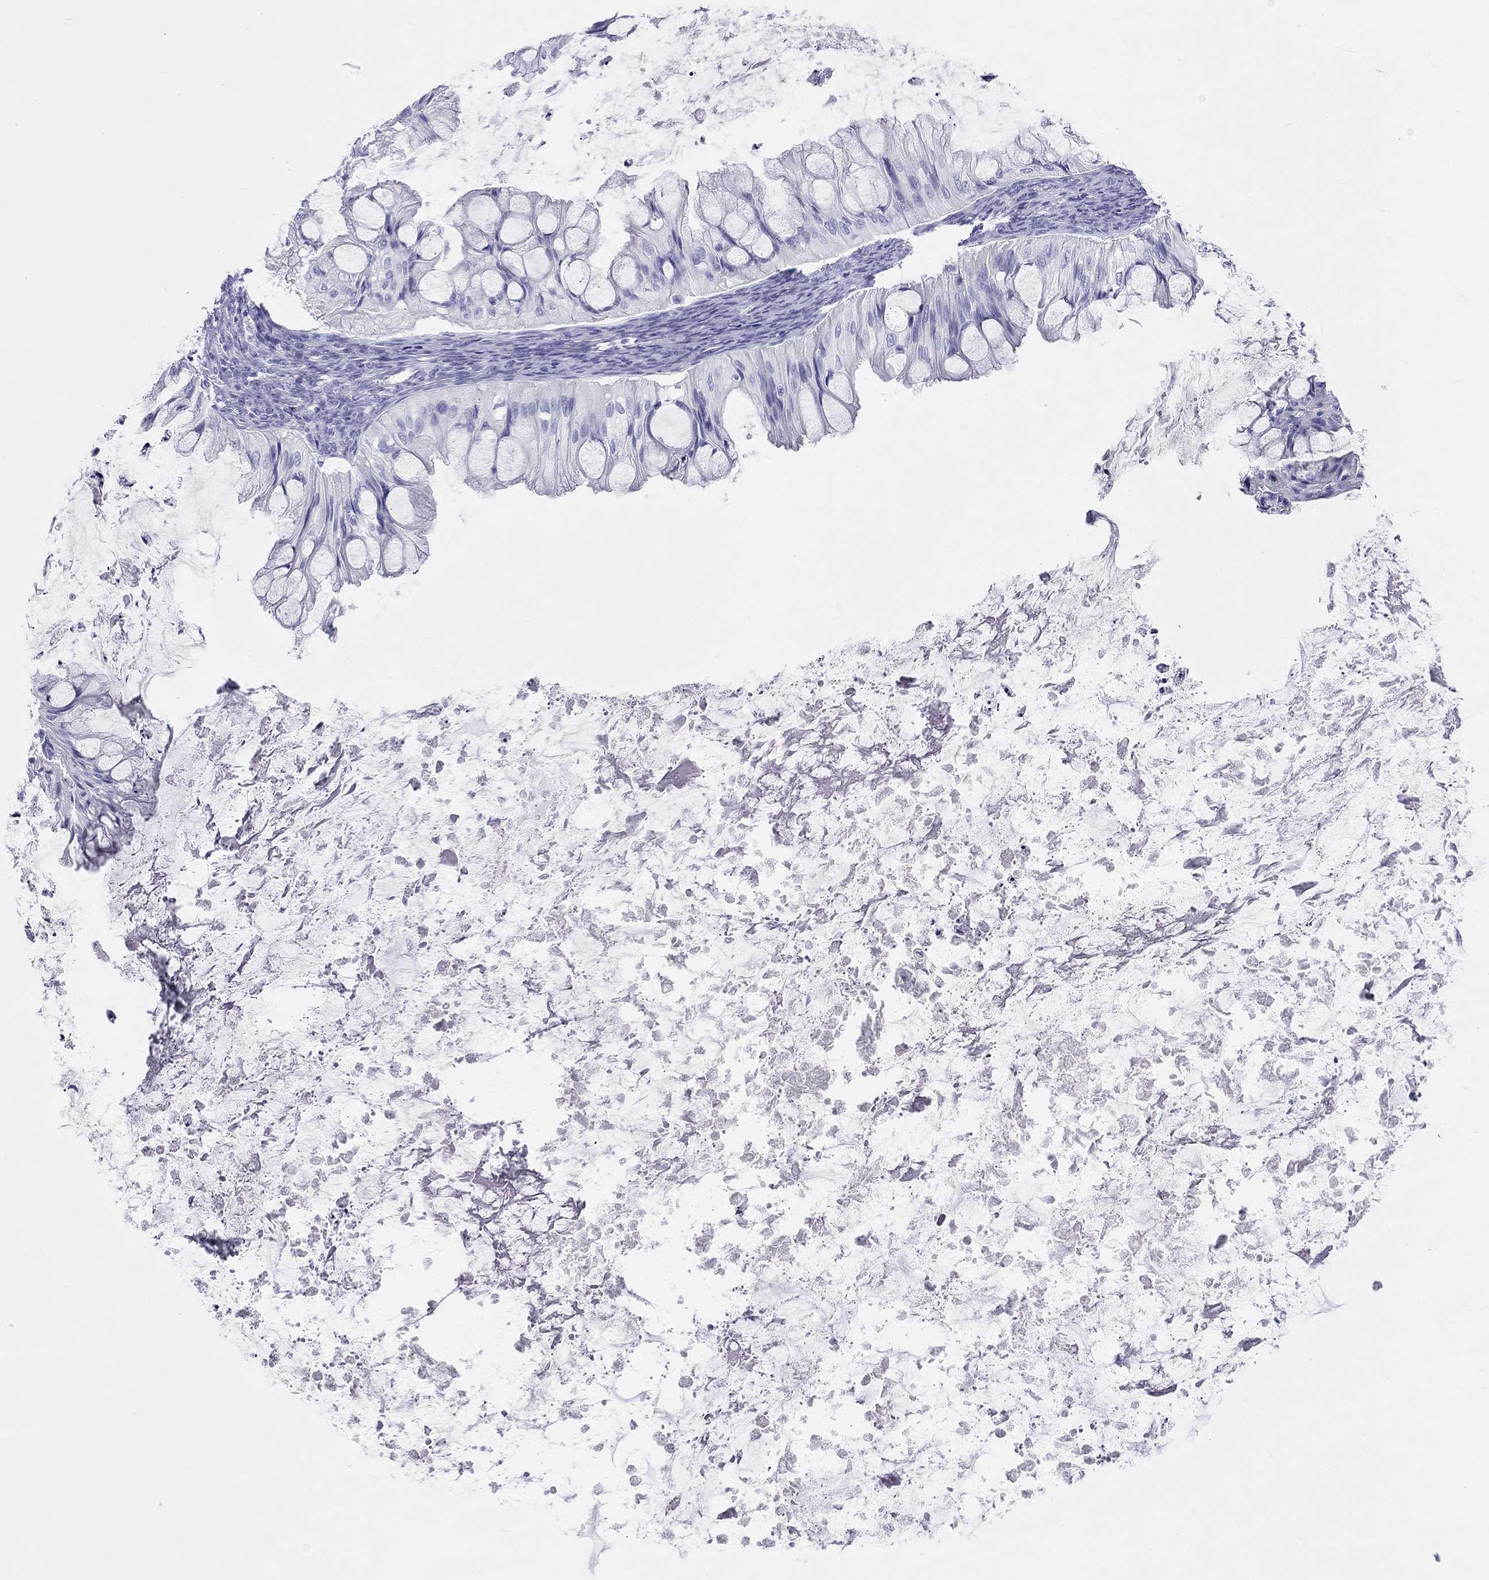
{"staining": {"intensity": "negative", "quantity": "none", "location": "none"}, "tissue": "ovarian cancer", "cell_type": "Tumor cells", "image_type": "cancer", "snomed": [{"axis": "morphology", "description": "Cystadenocarcinoma, mucinous, NOS"}, {"axis": "topography", "description": "Ovary"}], "caption": "A photomicrograph of human mucinous cystadenocarcinoma (ovarian) is negative for staining in tumor cells.", "gene": "DPY19L2", "patient": {"sex": "female", "age": 57}}